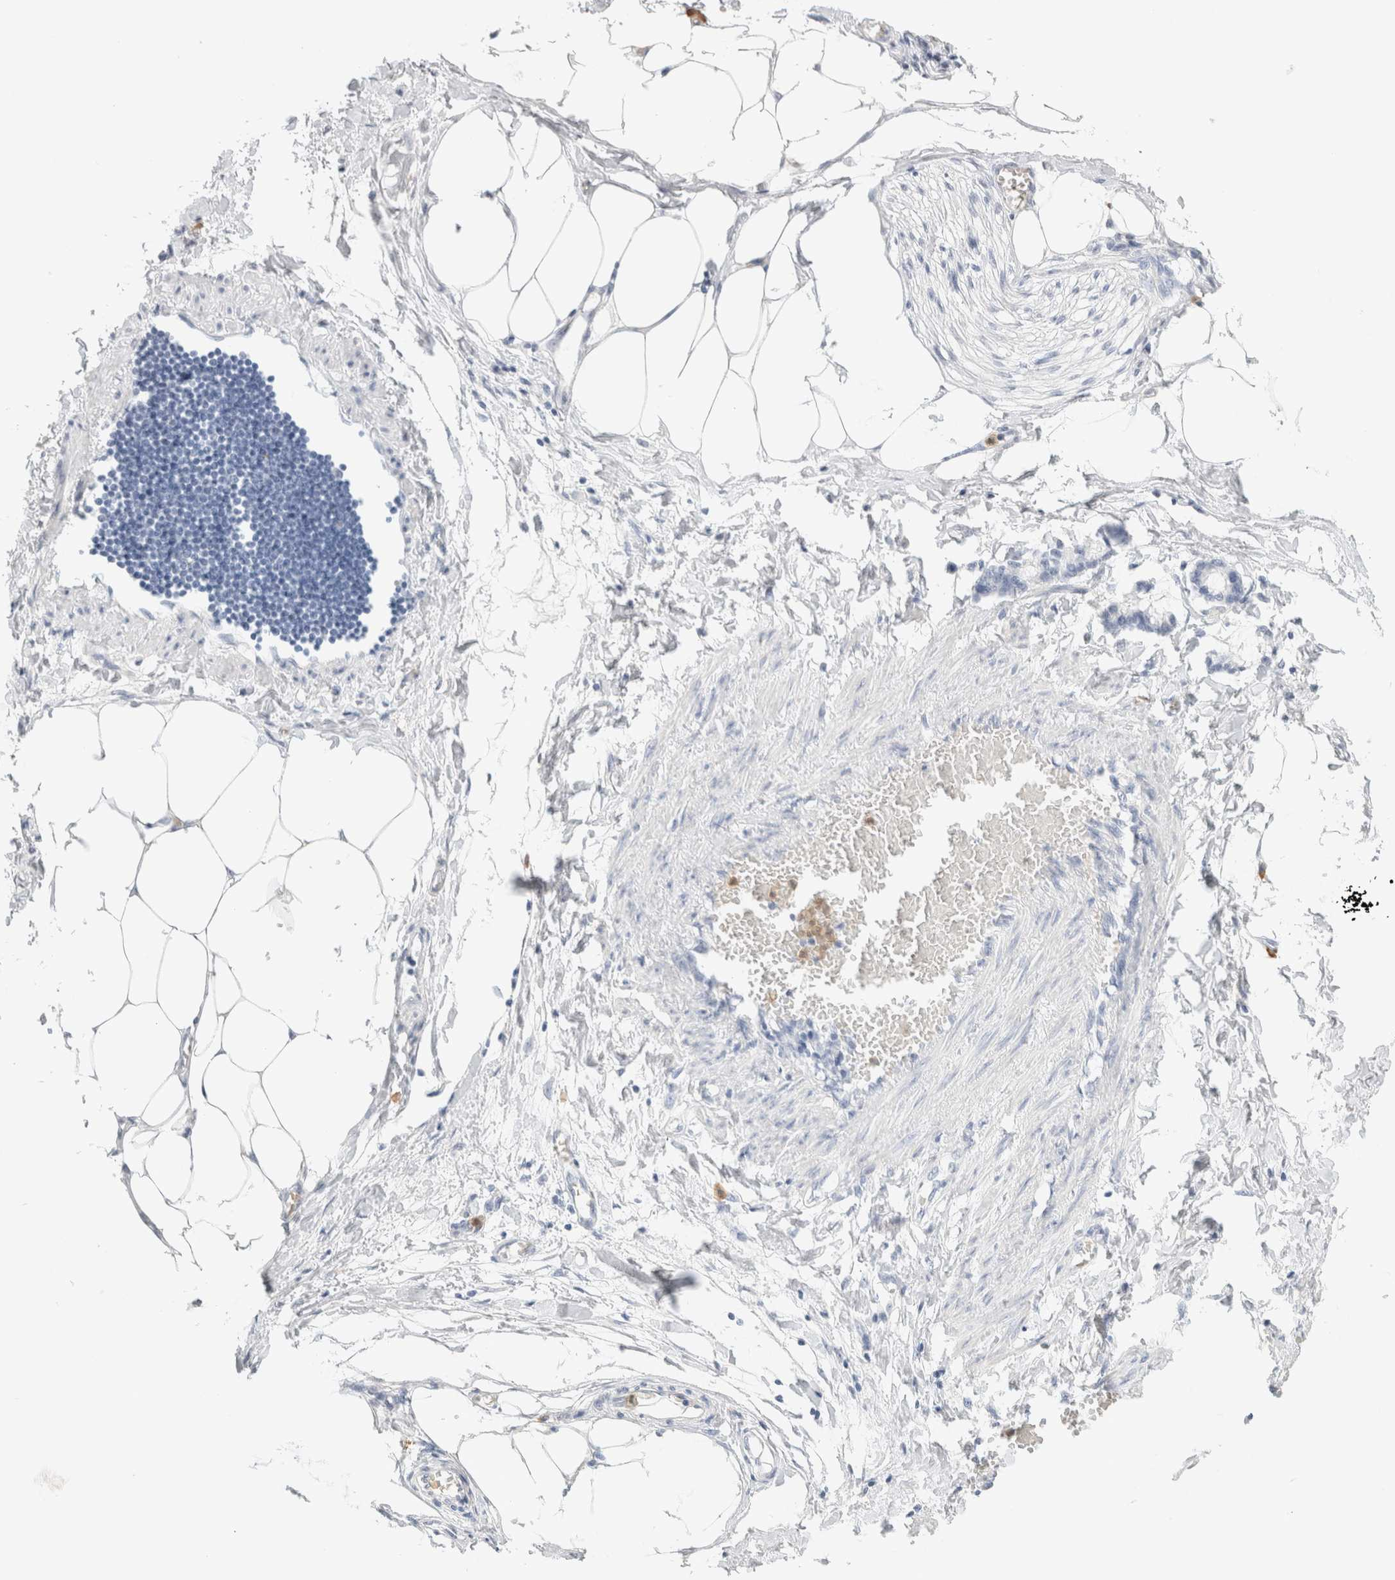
{"staining": {"intensity": "negative", "quantity": "none", "location": "none"}, "tissue": "adipose tissue", "cell_type": "Adipocytes", "image_type": "normal", "snomed": [{"axis": "morphology", "description": "Normal tissue, NOS"}, {"axis": "morphology", "description": "Adenocarcinoma, NOS"}, {"axis": "topography", "description": "Colon"}, {"axis": "topography", "description": "Peripheral nerve tissue"}], "caption": "The immunohistochemistry (IHC) image has no significant expression in adipocytes of adipose tissue. Nuclei are stained in blue.", "gene": "ARG1", "patient": {"sex": "male", "age": 14}}